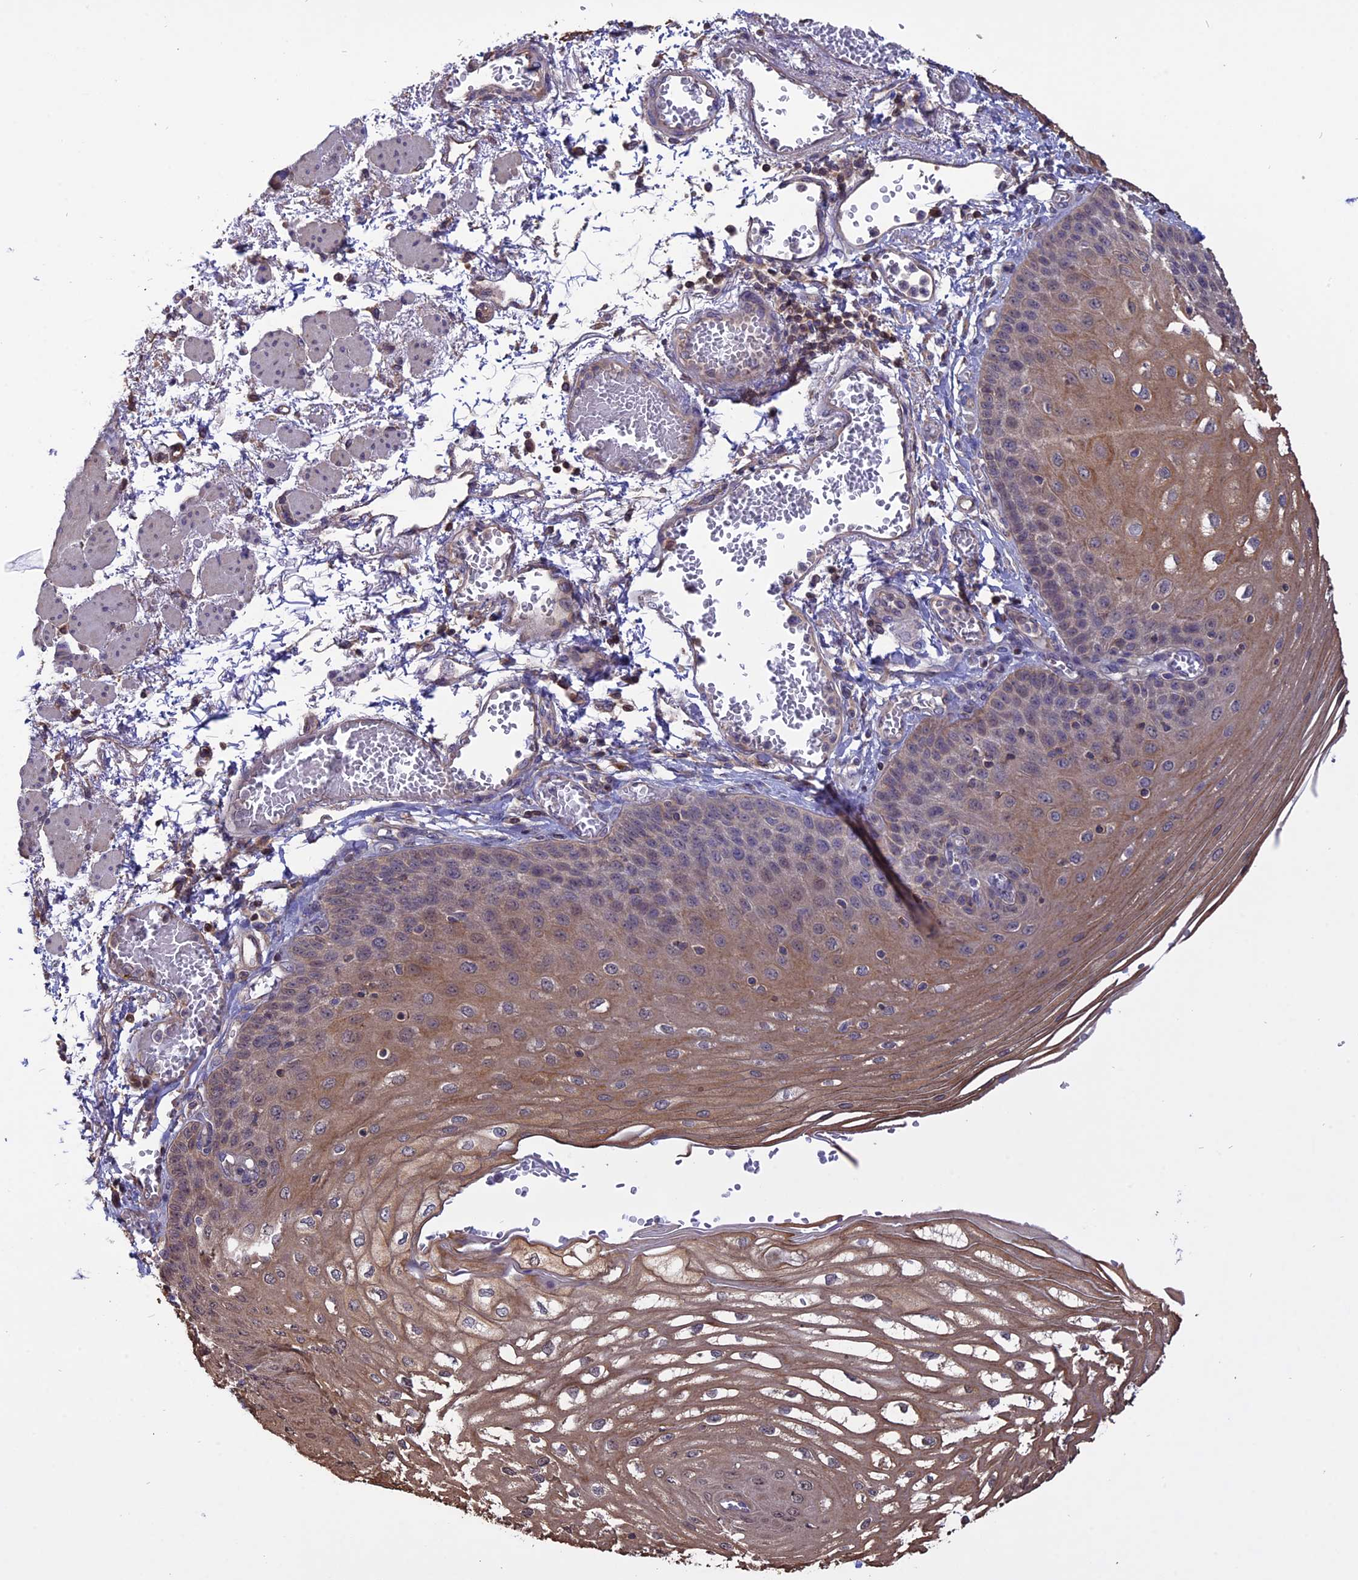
{"staining": {"intensity": "weak", "quantity": "25%-75%", "location": "cytoplasmic/membranous"}, "tissue": "esophagus", "cell_type": "Squamous epithelial cells", "image_type": "normal", "snomed": [{"axis": "morphology", "description": "Normal tissue, NOS"}, {"axis": "topography", "description": "Esophagus"}], "caption": "The micrograph reveals immunohistochemical staining of benign esophagus. There is weak cytoplasmic/membranous positivity is appreciated in about 25%-75% of squamous epithelial cells. (DAB IHC with brightfield microscopy, high magnification).", "gene": "CARMIL2", "patient": {"sex": "male", "age": 81}}